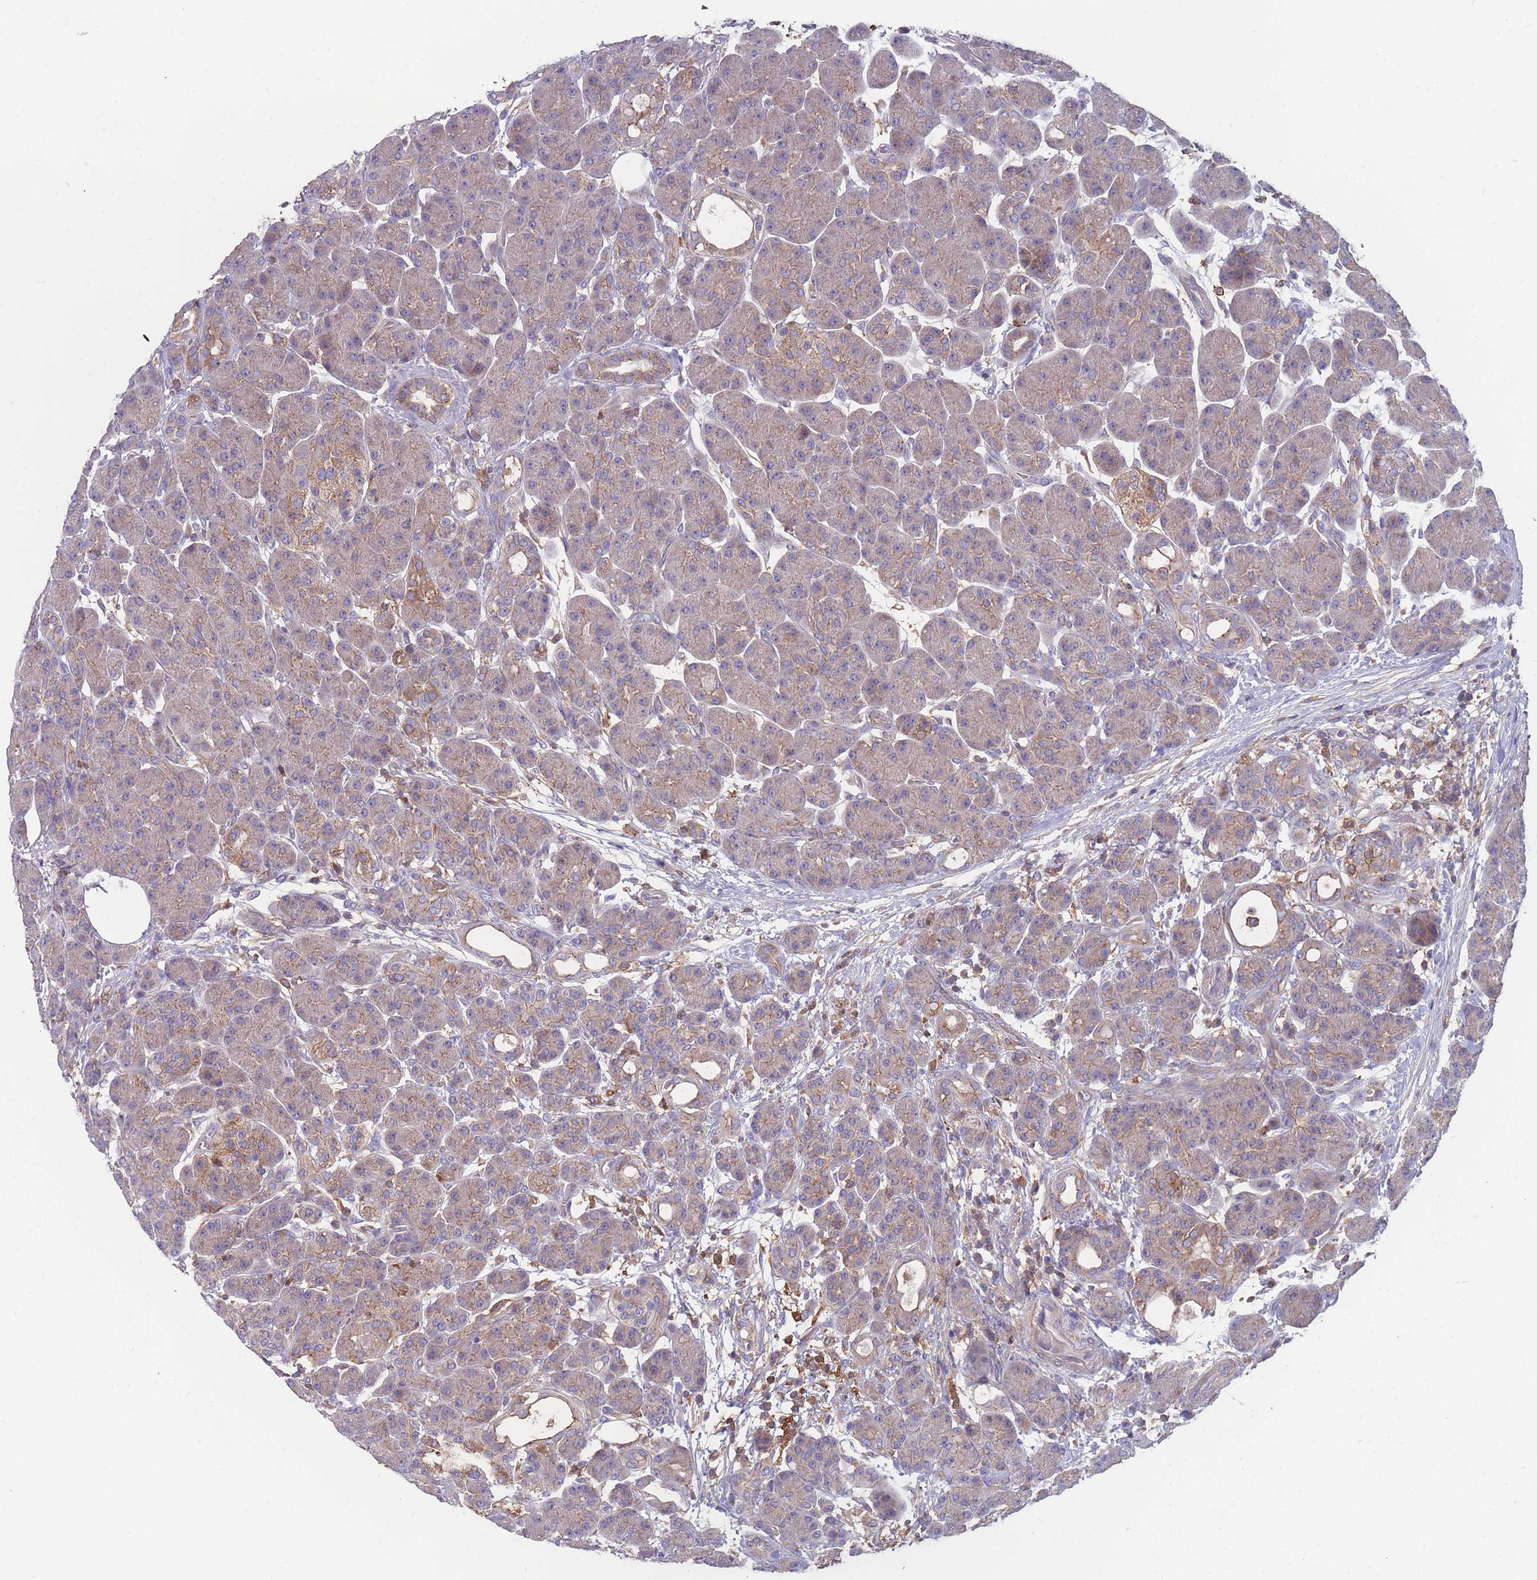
{"staining": {"intensity": "moderate", "quantity": "<25%", "location": "cytoplasmic/membranous"}, "tissue": "pancreas", "cell_type": "Exocrine glandular cells", "image_type": "normal", "snomed": [{"axis": "morphology", "description": "Normal tissue, NOS"}, {"axis": "topography", "description": "Pancreas"}], "caption": "Immunohistochemical staining of unremarkable human pancreas displays low levels of moderate cytoplasmic/membranous expression in approximately <25% of exocrine glandular cells. The protein is stained brown, and the nuclei are stained in blue (DAB (3,3'-diaminobenzidine) IHC with brightfield microscopy, high magnification).", "gene": "CD33", "patient": {"sex": "male", "age": 63}}